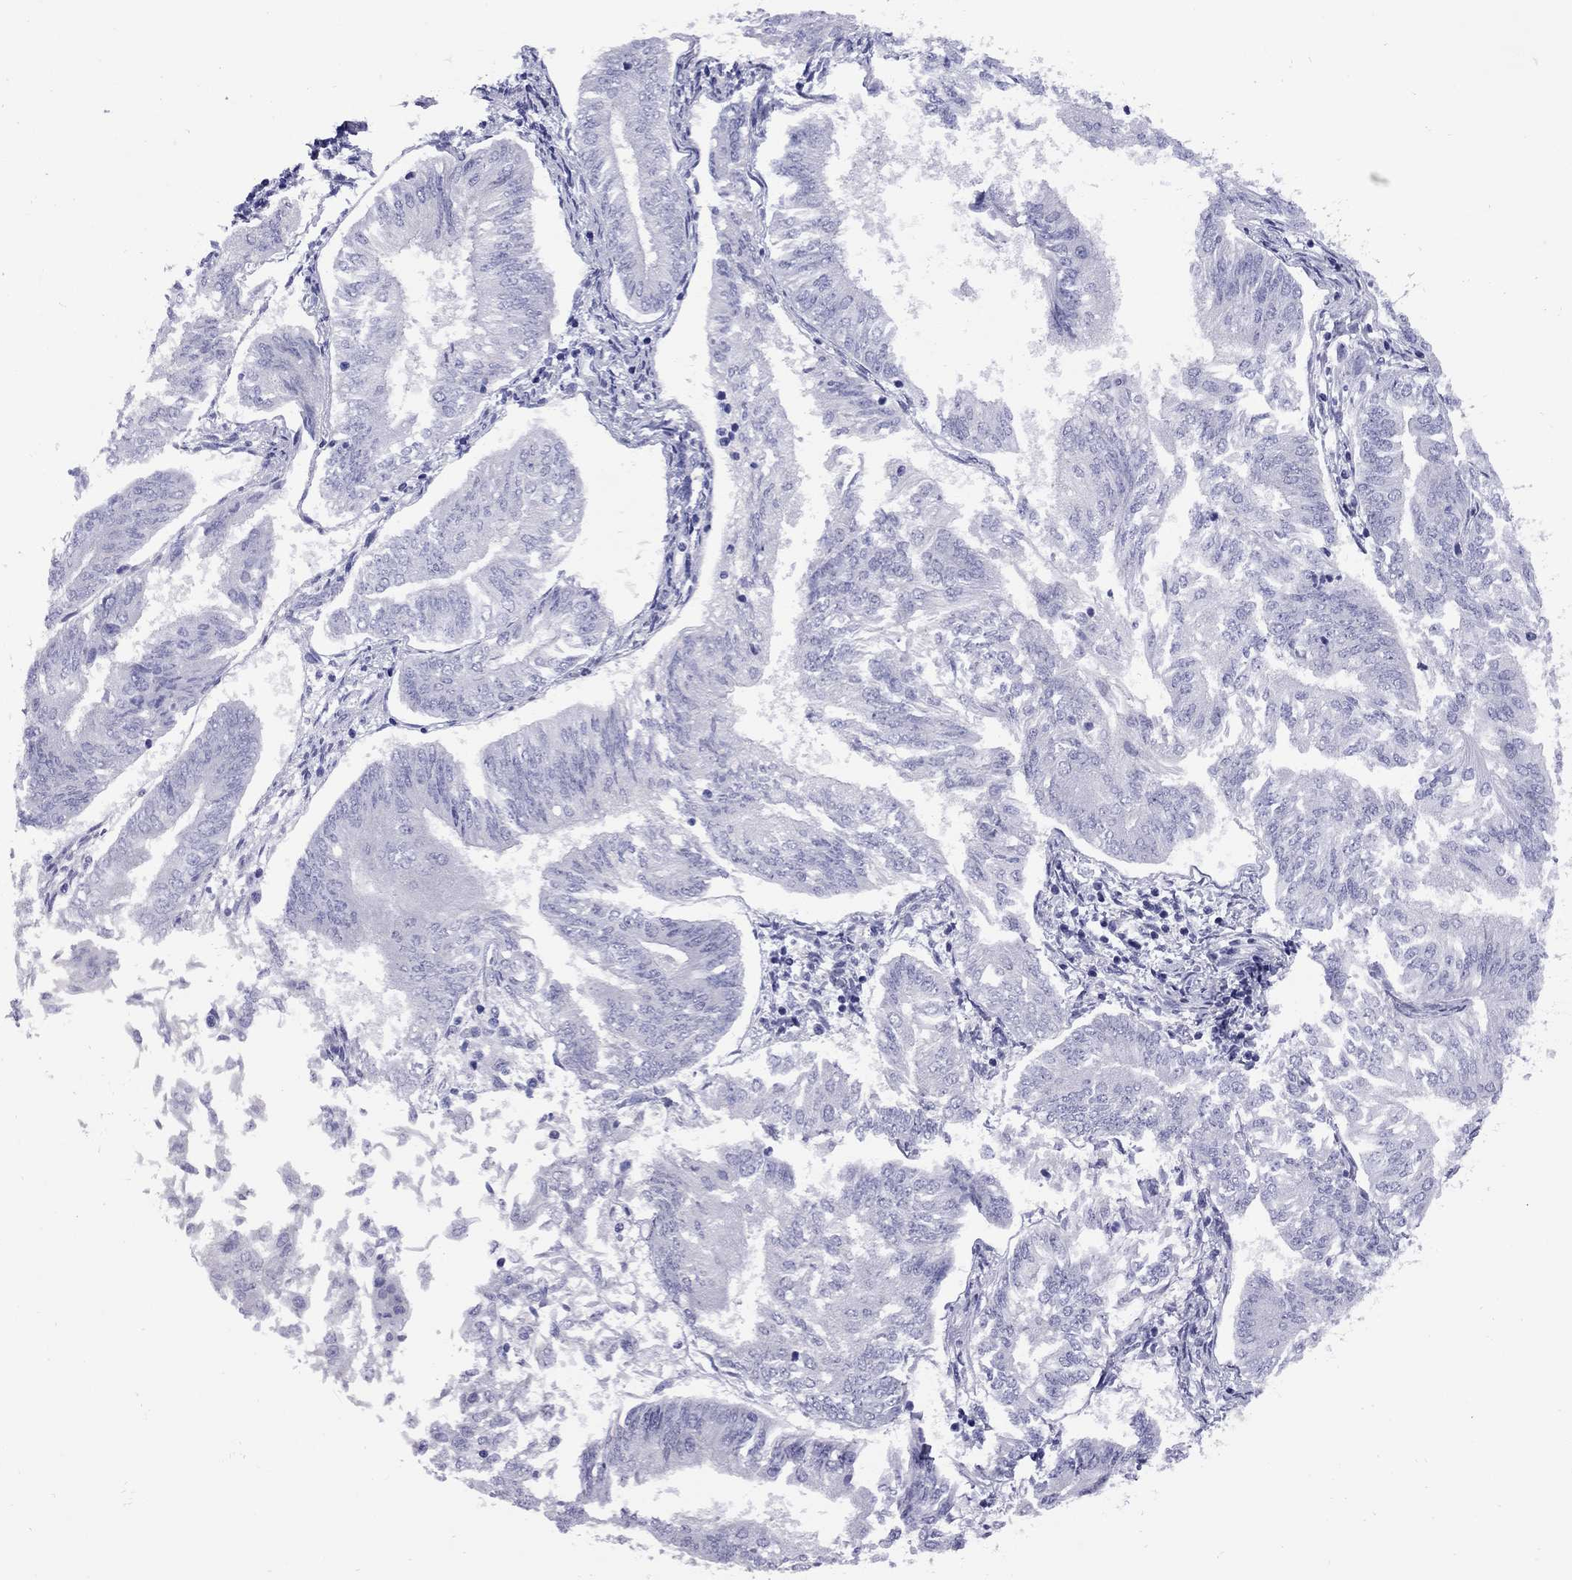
{"staining": {"intensity": "negative", "quantity": "none", "location": "none"}, "tissue": "endometrial cancer", "cell_type": "Tumor cells", "image_type": "cancer", "snomed": [{"axis": "morphology", "description": "Adenocarcinoma, NOS"}, {"axis": "topography", "description": "Endometrium"}], "caption": "This is a histopathology image of IHC staining of endometrial cancer (adenocarcinoma), which shows no positivity in tumor cells. (DAB immunohistochemistry (IHC) visualized using brightfield microscopy, high magnification).", "gene": "EPPIN", "patient": {"sex": "female", "age": 58}}